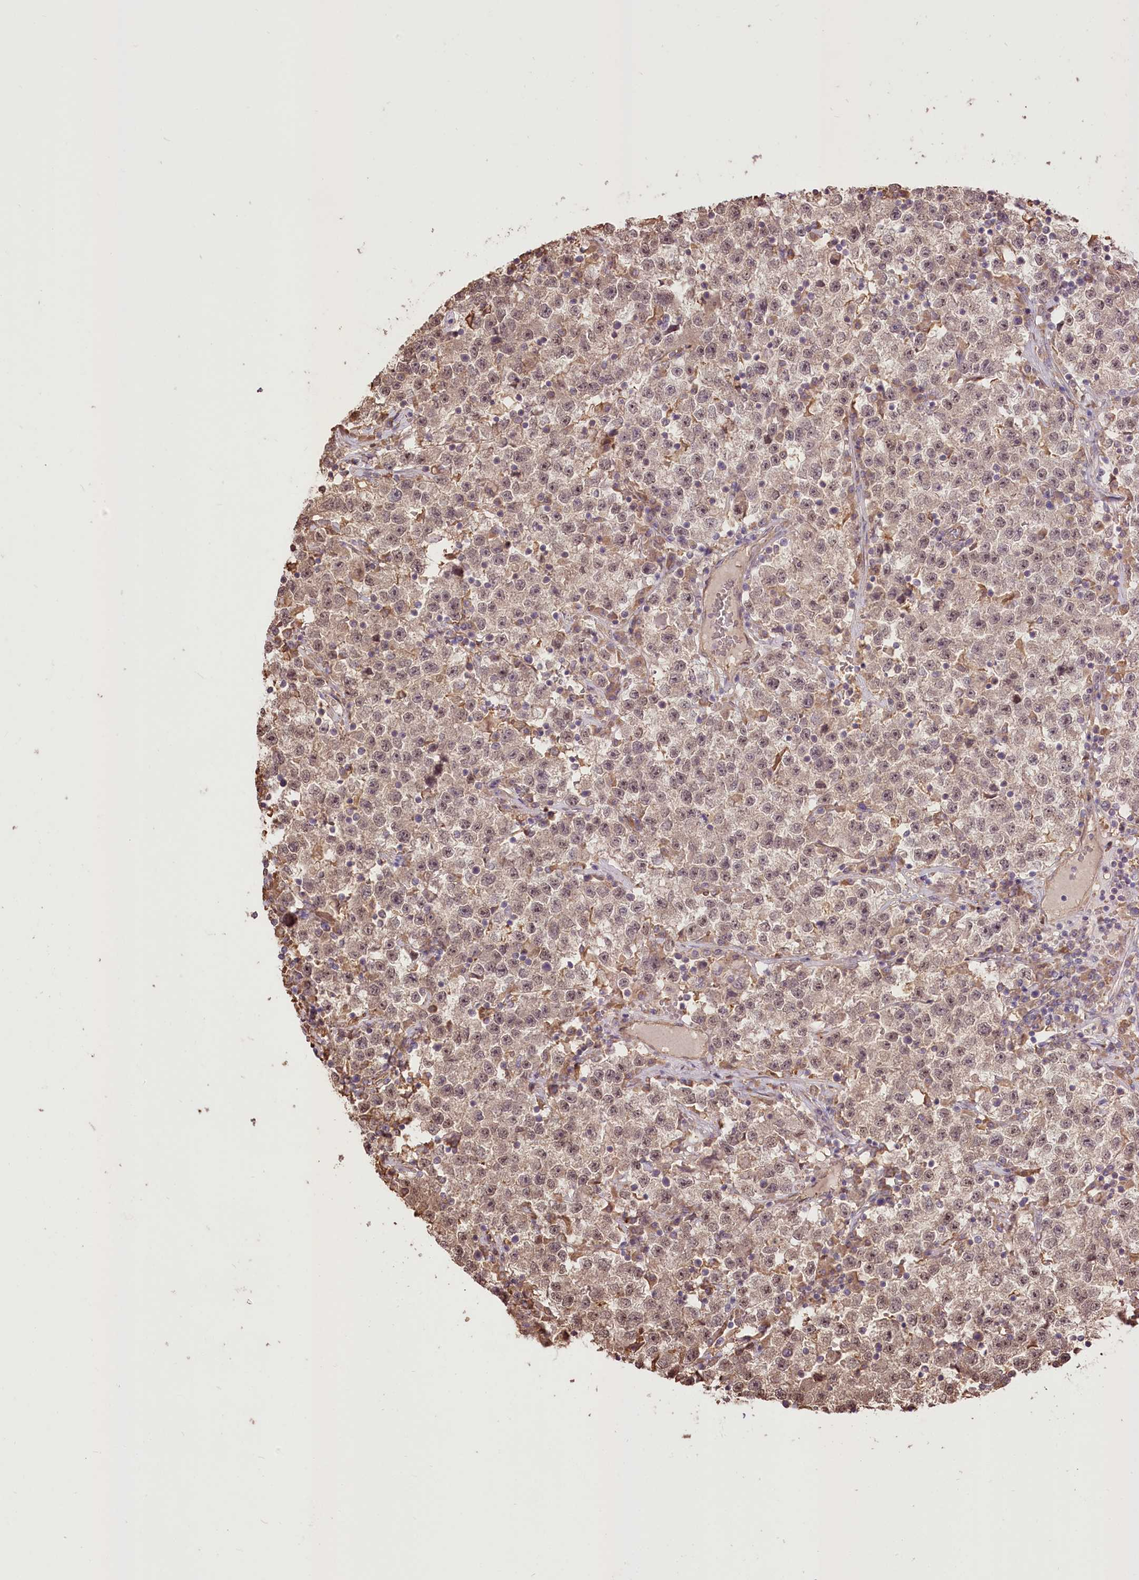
{"staining": {"intensity": "weak", "quantity": "25%-75%", "location": "cytoplasmic/membranous,nuclear"}, "tissue": "testis cancer", "cell_type": "Tumor cells", "image_type": "cancer", "snomed": [{"axis": "morphology", "description": "Seminoma, NOS"}, {"axis": "topography", "description": "Testis"}], "caption": "Weak cytoplasmic/membranous and nuclear protein staining is identified in approximately 25%-75% of tumor cells in testis cancer.", "gene": "R3HDM2", "patient": {"sex": "male", "age": 22}}